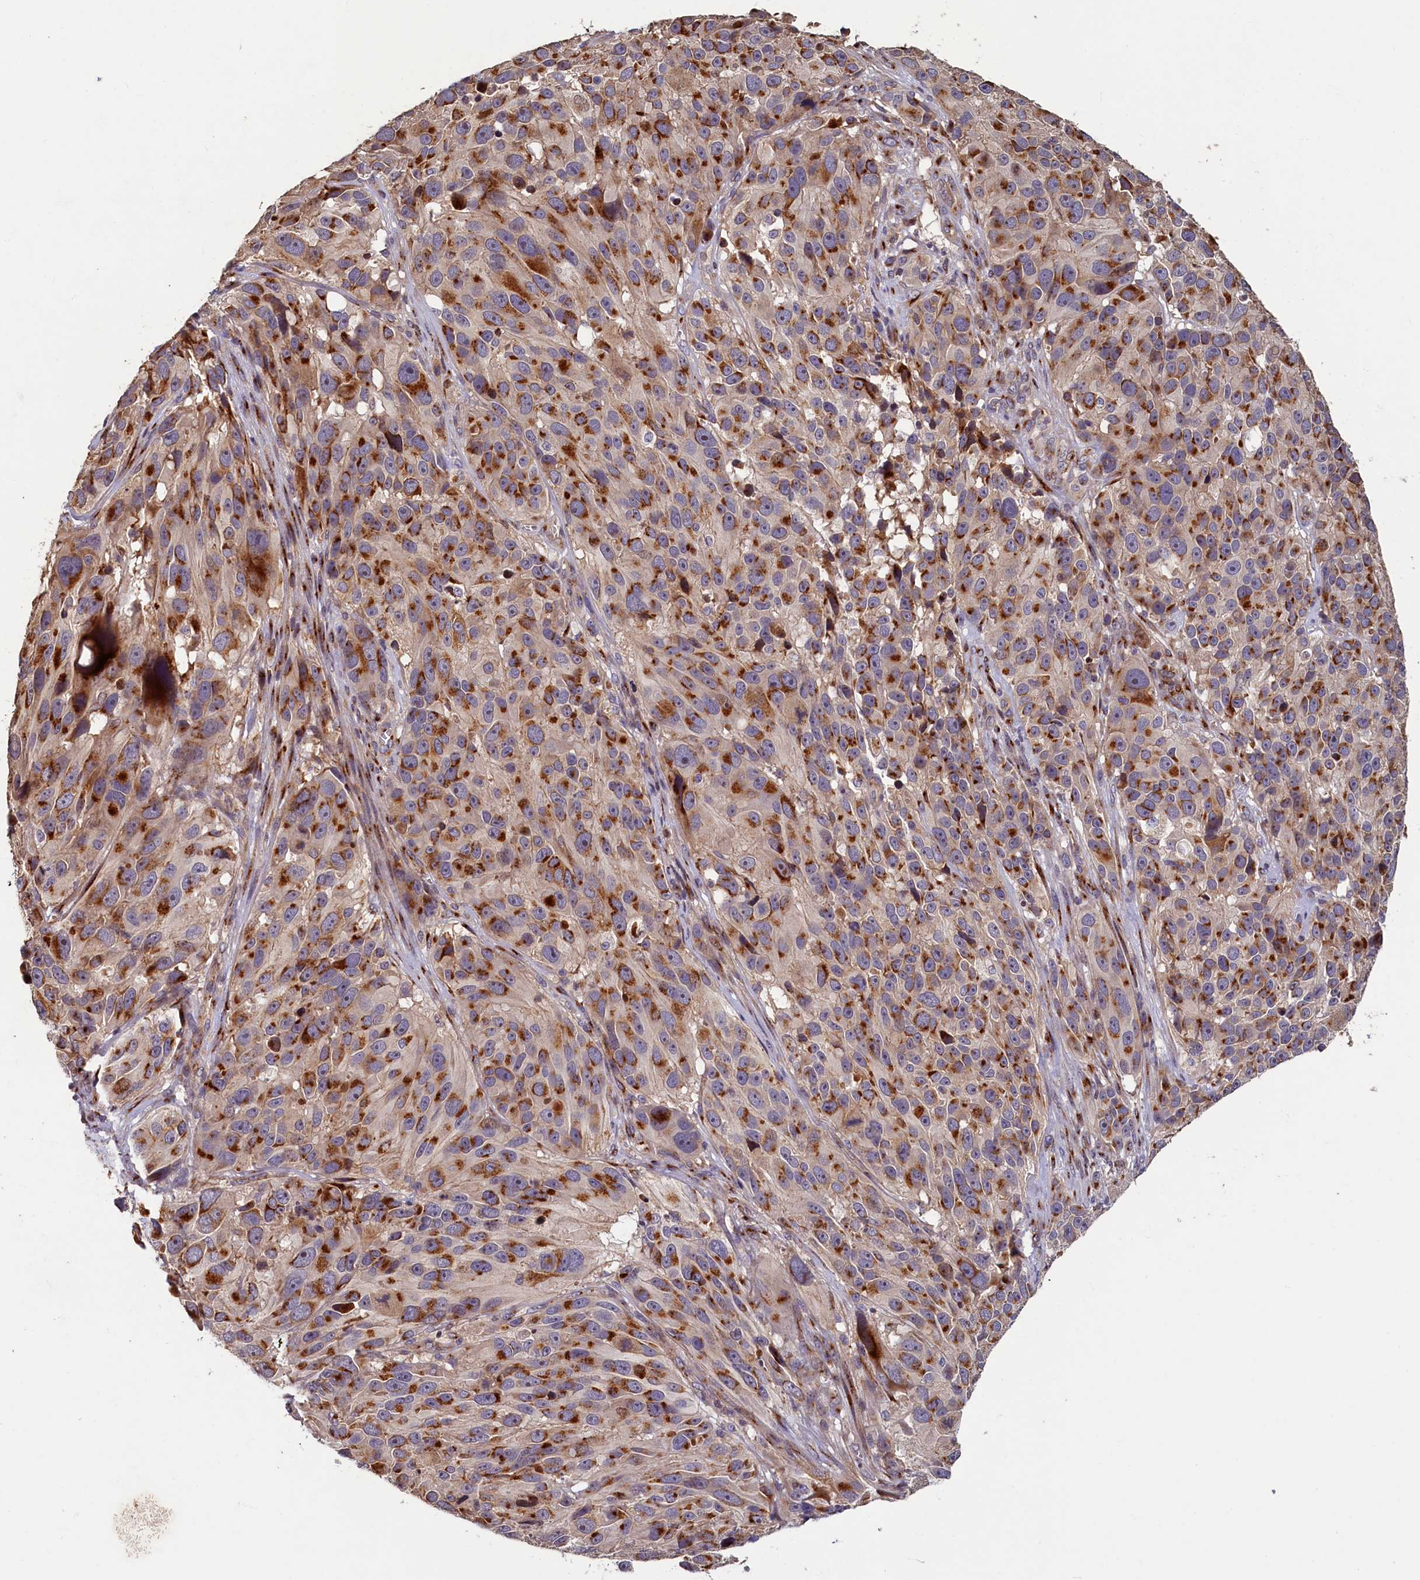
{"staining": {"intensity": "strong", "quantity": ">75%", "location": "cytoplasmic/membranous"}, "tissue": "melanoma", "cell_type": "Tumor cells", "image_type": "cancer", "snomed": [{"axis": "morphology", "description": "Malignant melanoma, NOS"}, {"axis": "topography", "description": "Skin"}], "caption": "Melanoma tissue exhibits strong cytoplasmic/membranous staining in about >75% of tumor cells, visualized by immunohistochemistry.", "gene": "TMEM181", "patient": {"sex": "male", "age": 84}}